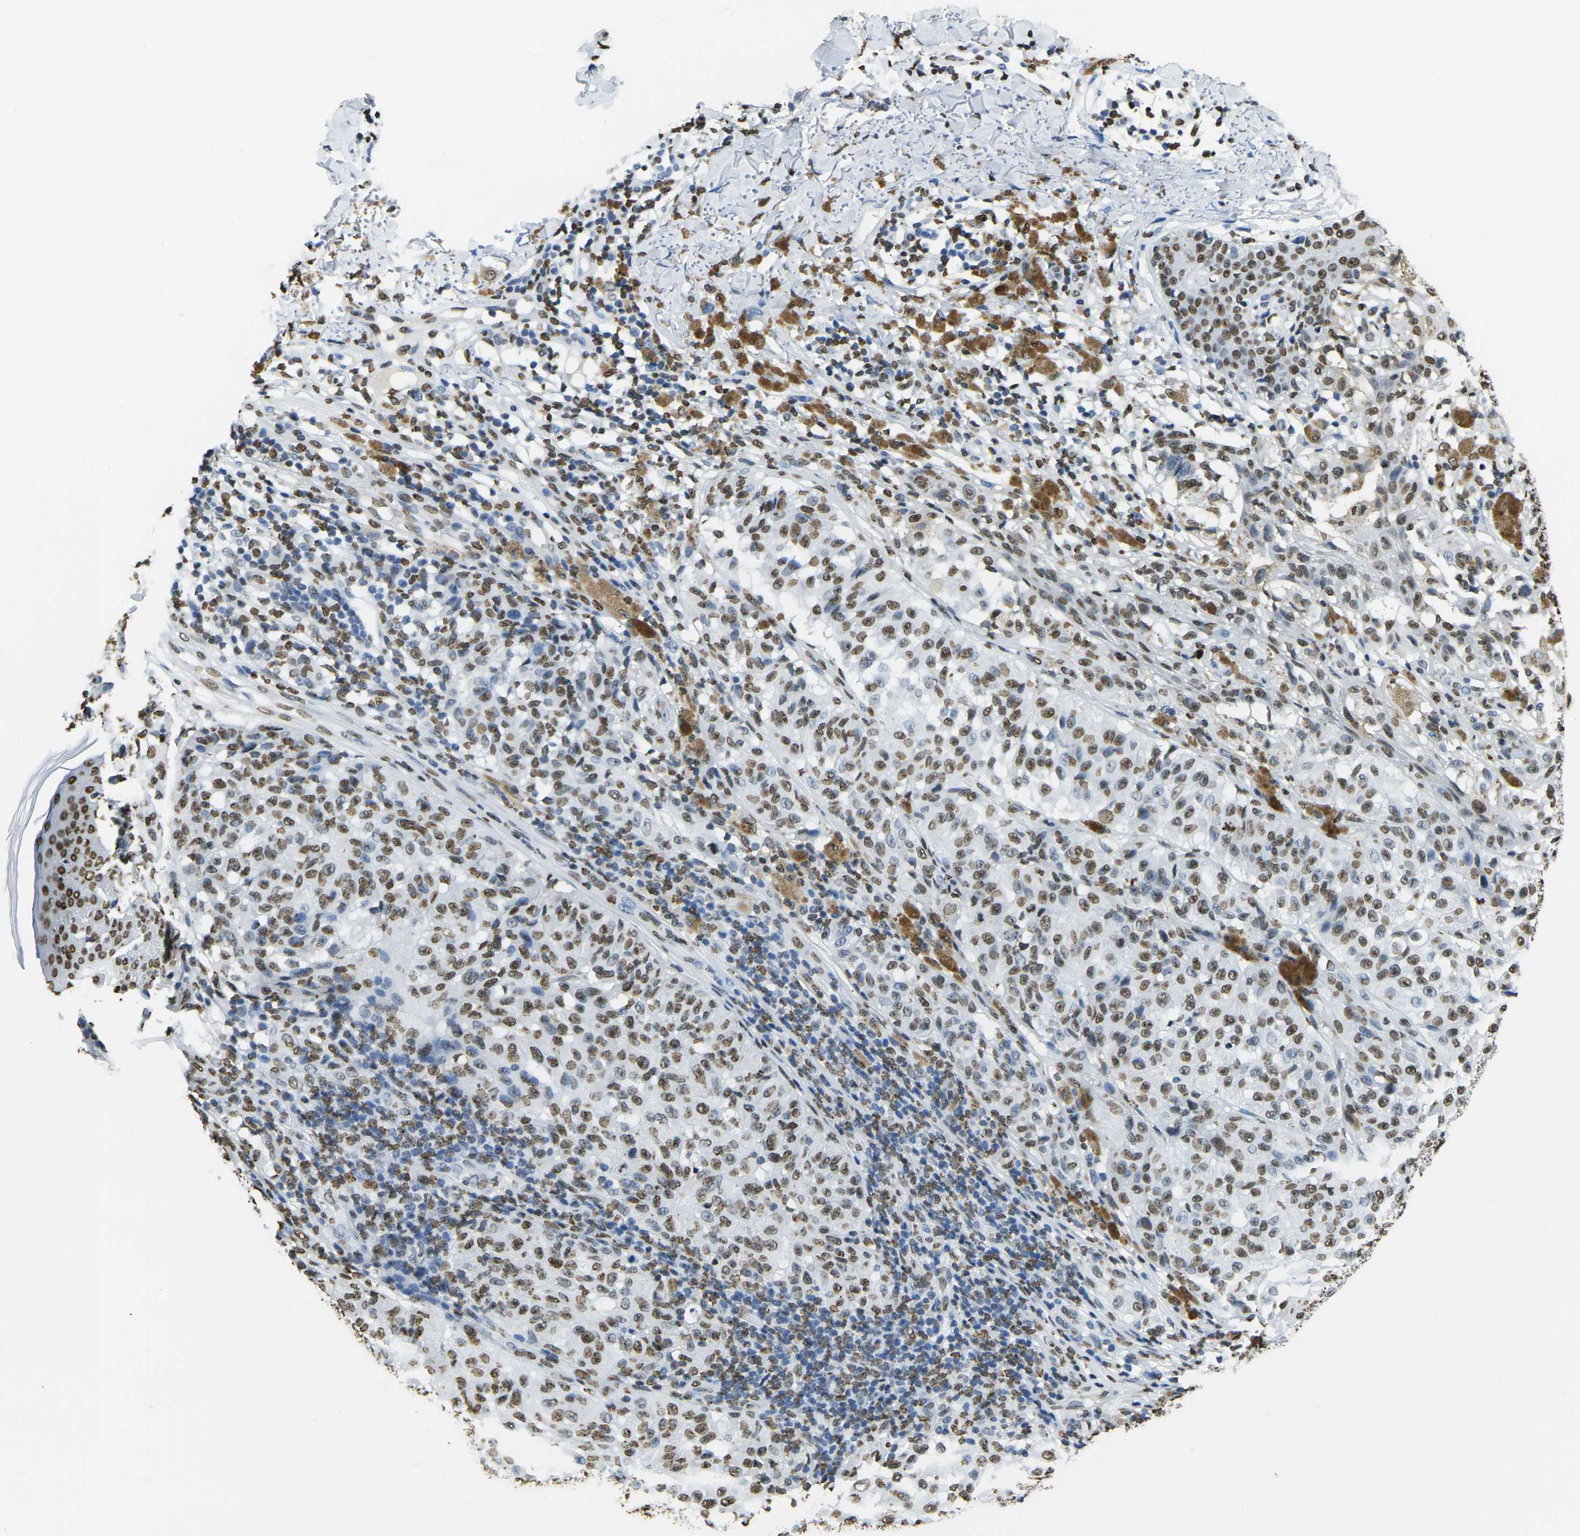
{"staining": {"intensity": "strong", "quantity": ">75%", "location": "nuclear"}, "tissue": "melanoma", "cell_type": "Tumor cells", "image_type": "cancer", "snomed": [{"axis": "morphology", "description": "Malignant melanoma, NOS"}, {"axis": "topography", "description": "Skin"}], "caption": "A photomicrograph of malignant melanoma stained for a protein reveals strong nuclear brown staining in tumor cells.", "gene": "DRAXIN", "patient": {"sex": "female", "age": 46}}